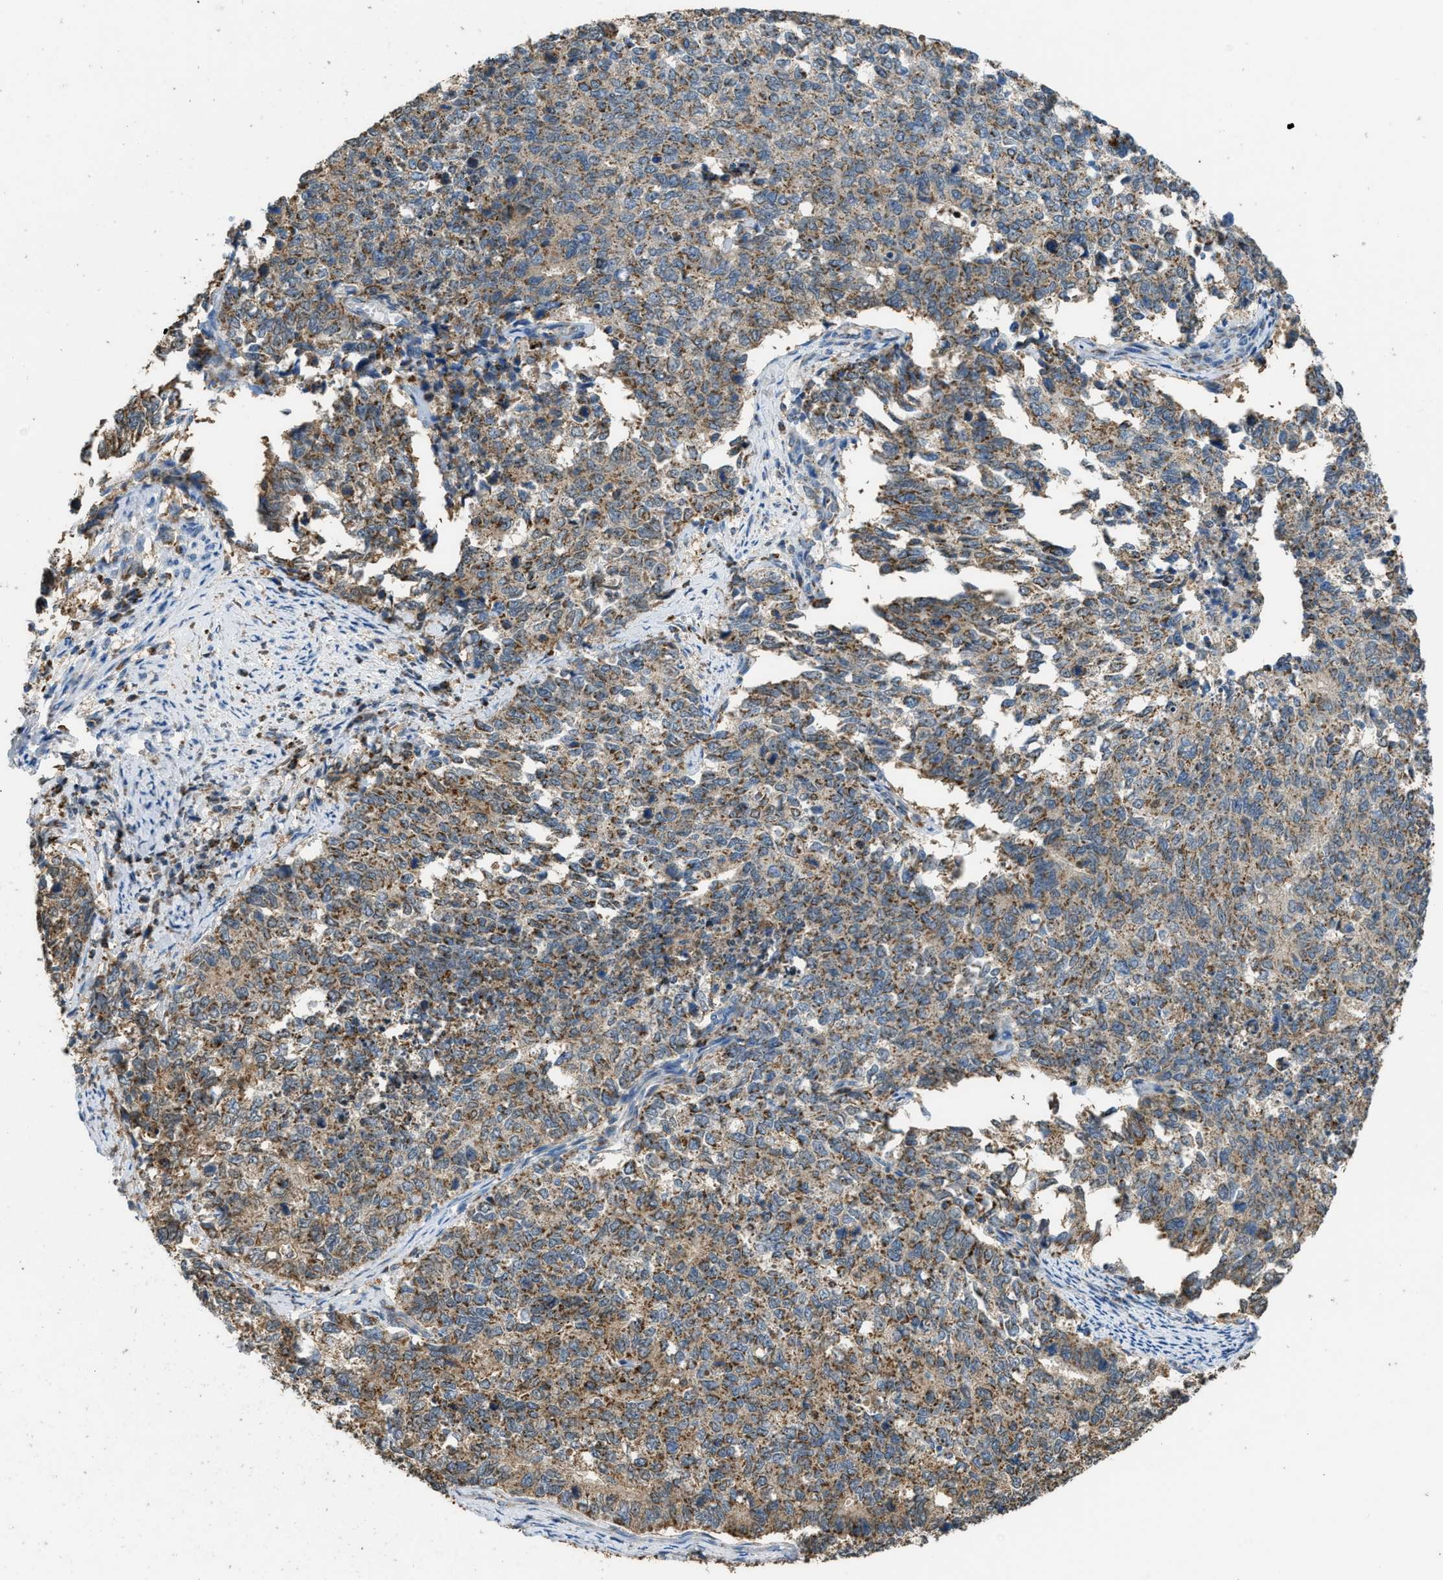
{"staining": {"intensity": "moderate", "quantity": ">75%", "location": "cytoplasmic/membranous"}, "tissue": "cervical cancer", "cell_type": "Tumor cells", "image_type": "cancer", "snomed": [{"axis": "morphology", "description": "Squamous cell carcinoma, NOS"}, {"axis": "topography", "description": "Cervix"}], "caption": "Approximately >75% of tumor cells in human squamous cell carcinoma (cervical) reveal moderate cytoplasmic/membranous protein staining as visualized by brown immunohistochemical staining.", "gene": "ETFB", "patient": {"sex": "female", "age": 63}}